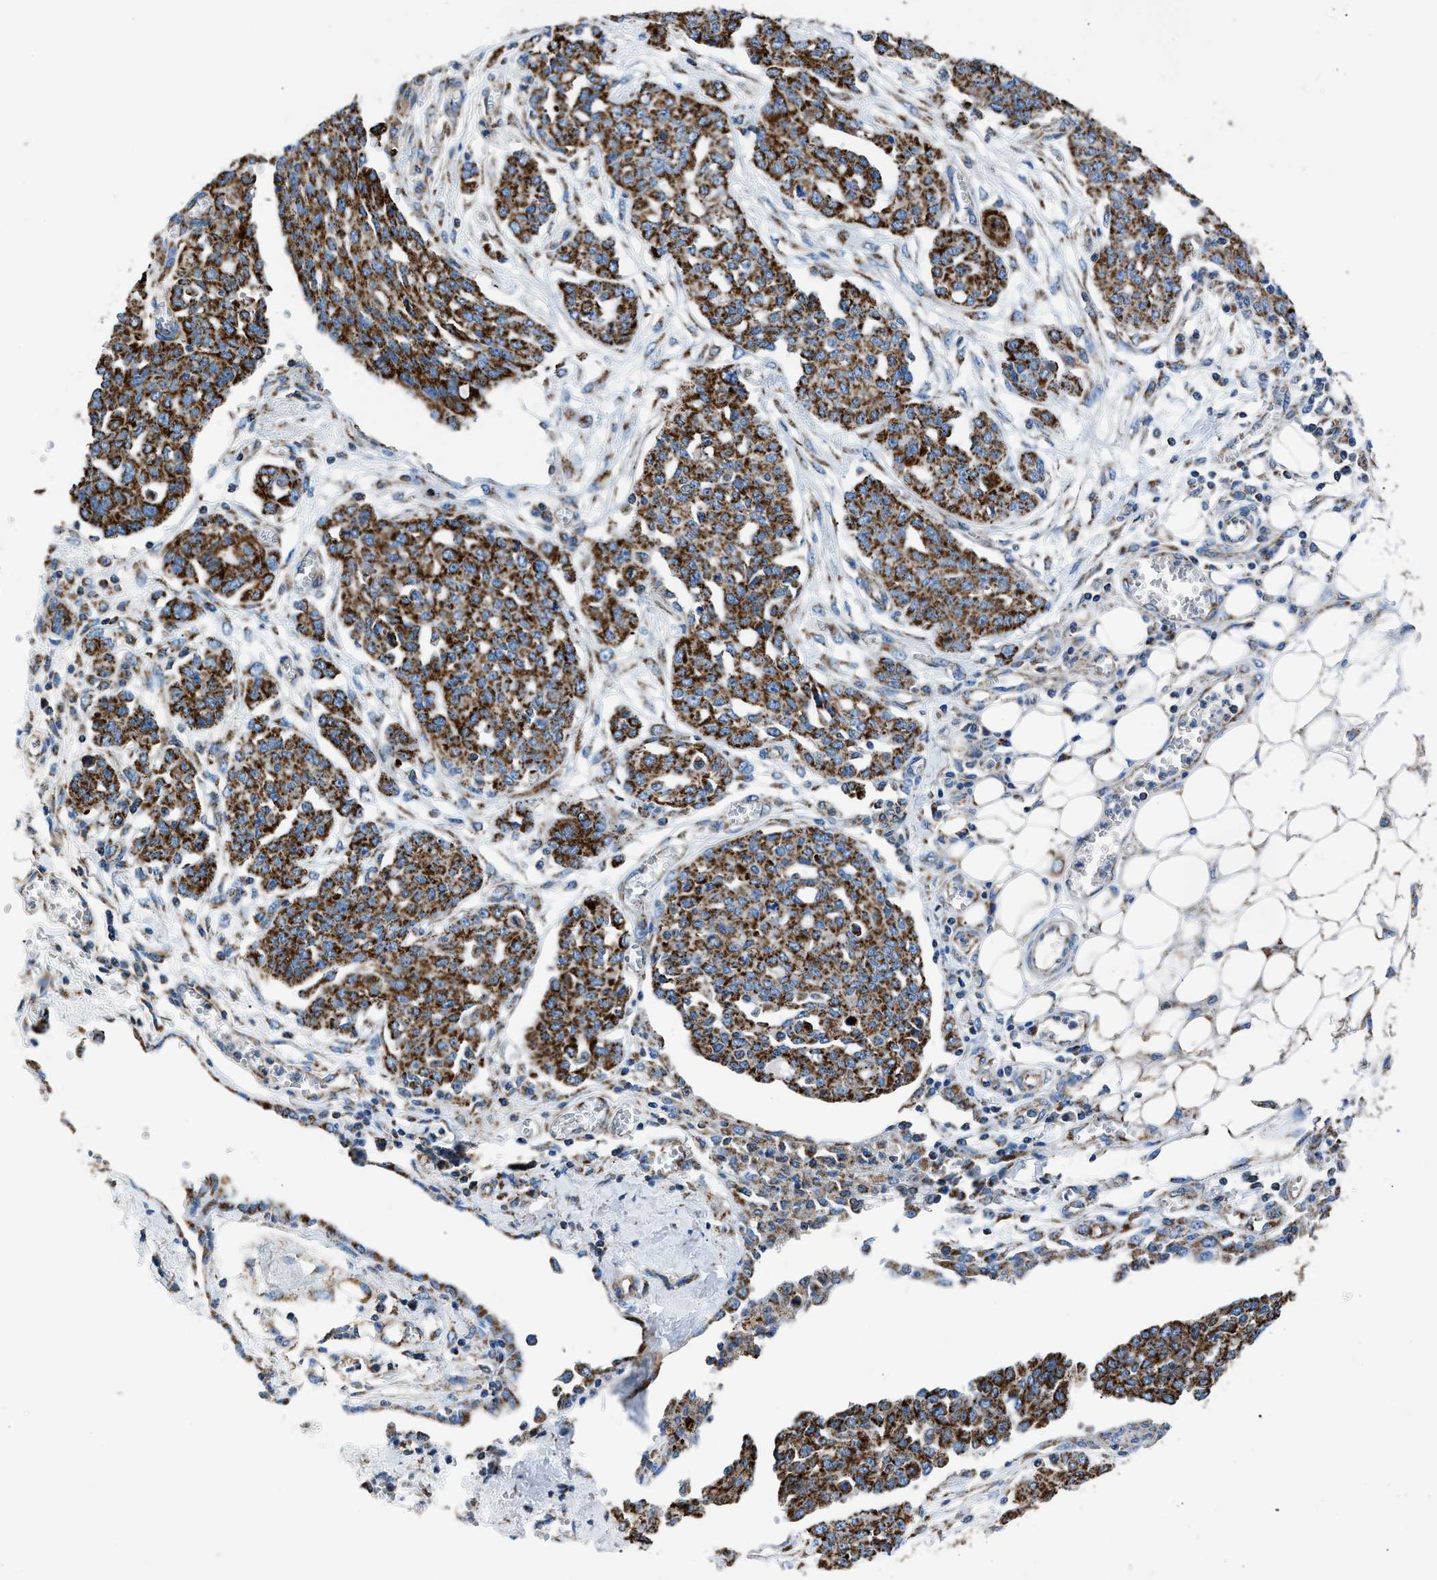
{"staining": {"intensity": "strong", "quantity": ">75%", "location": "cytoplasmic/membranous"}, "tissue": "ovarian cancer", "cell_type": "Tumor cells", "image_type": "cancer", "snomed": [{"axis": "morphology", "description": "Cystadenocarcinoma, serous, NOS"}, {"axis": "topography", "description": "Soft tissue"}, {"axis": "topography", "description": "Ovary"}], "caption": "A micrograph showing strong cytoplasmic/membranous positivity in about >75% of tumor cells in ovarian serous cystadenocarcinoma, as visualized by brown immunohistochemical staining.", "gene": "PHB2", "patient": {"sex": "female", "age": 57}}